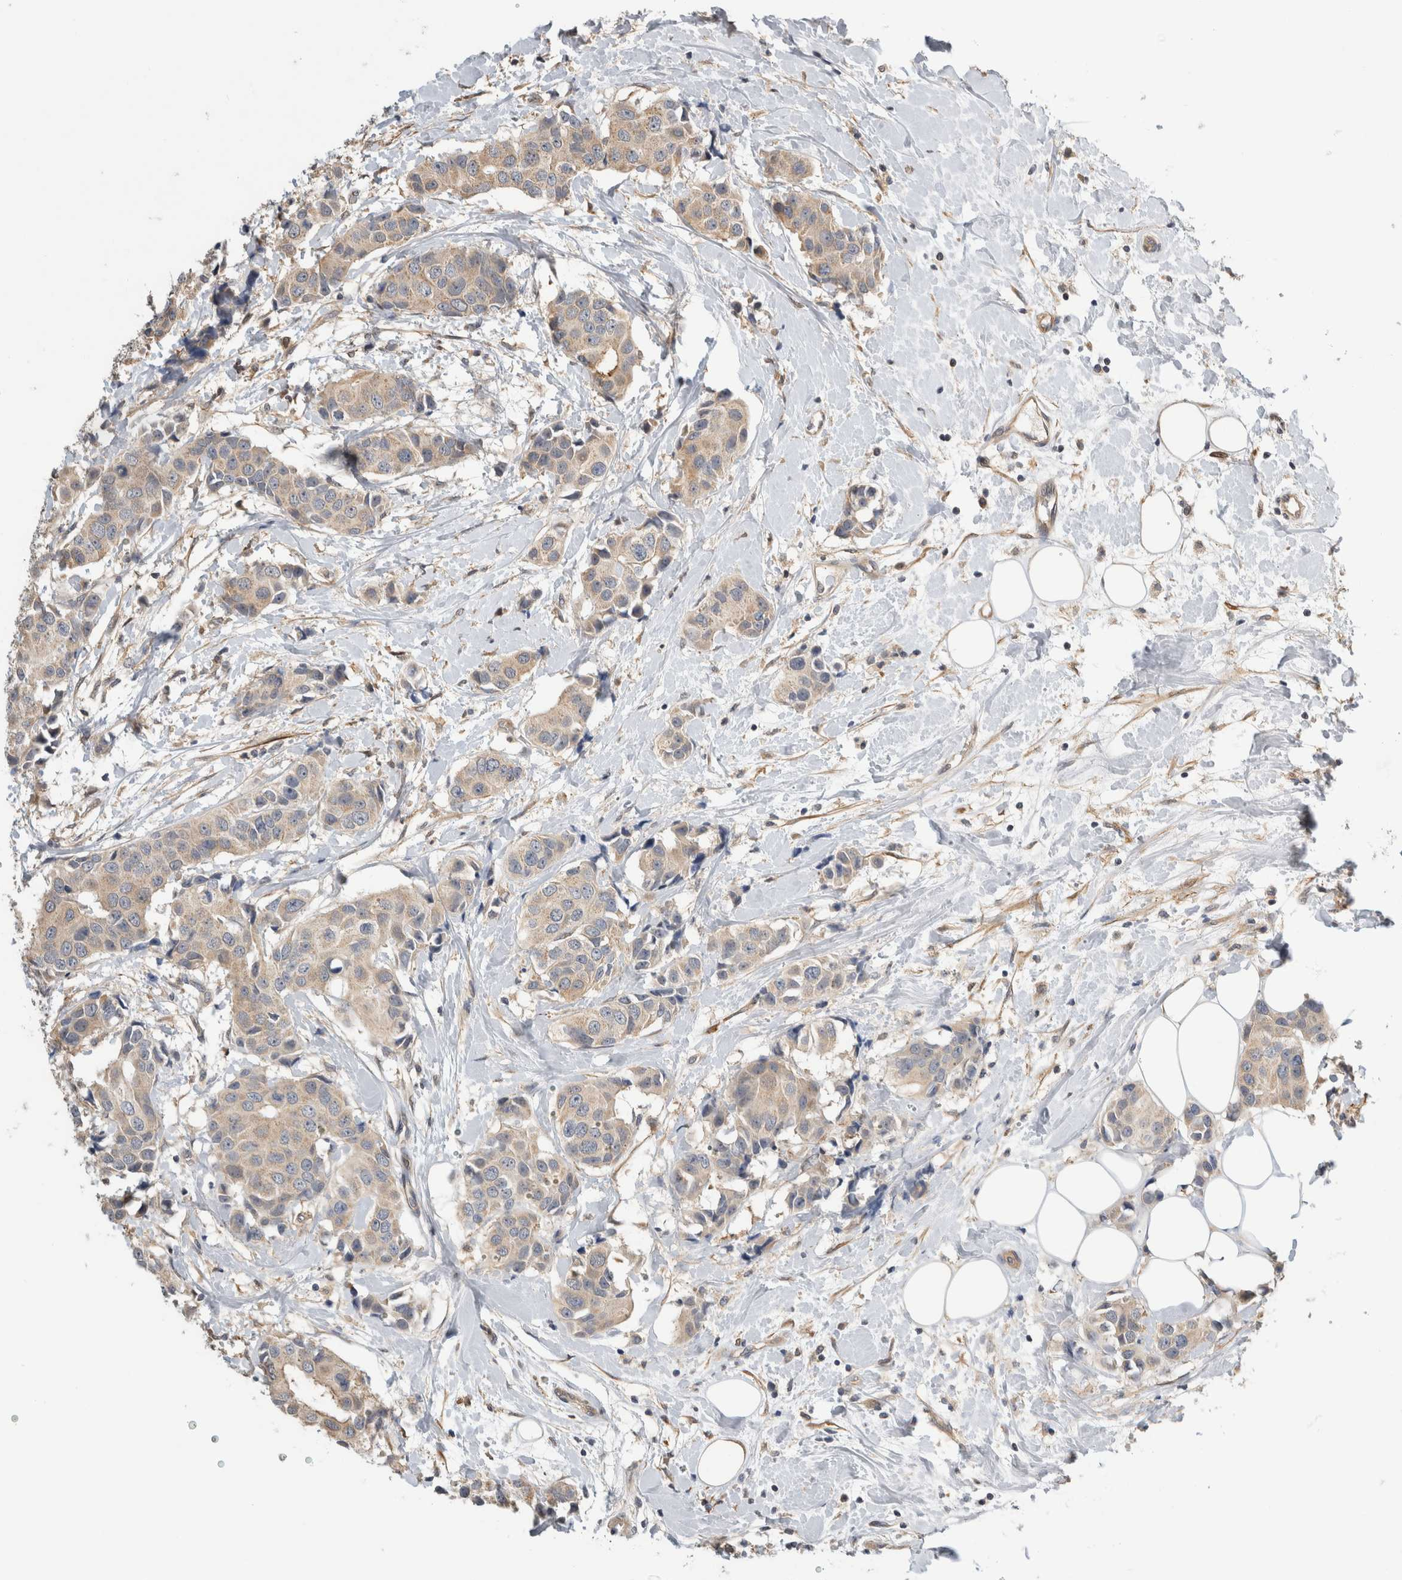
{"staining": {"intensity": "weak", "quantity": ">75%", "location": "cytoplasmic/membranous"}, "tissue": "breast cancer", "cell_type": "Tumor cells", "image_type": "cancer", "snomed": [{"axis": "morphology", "description": "Normal tissue, NOS"}, {"axis": "morphology", "description": "Duct carcinoma"}, {"axis": "topography", "description": "Breast"}], "caption": "This histopathology image exhibits immunohistochemistry (IHC) staining of human breast cancer (intraductal carcinoma), with low weak cytoplasmic/membranous positivity in about >75% of tumor cells.", "gene": "PGM1", "patient": {"sex": "female", "age": 39}}